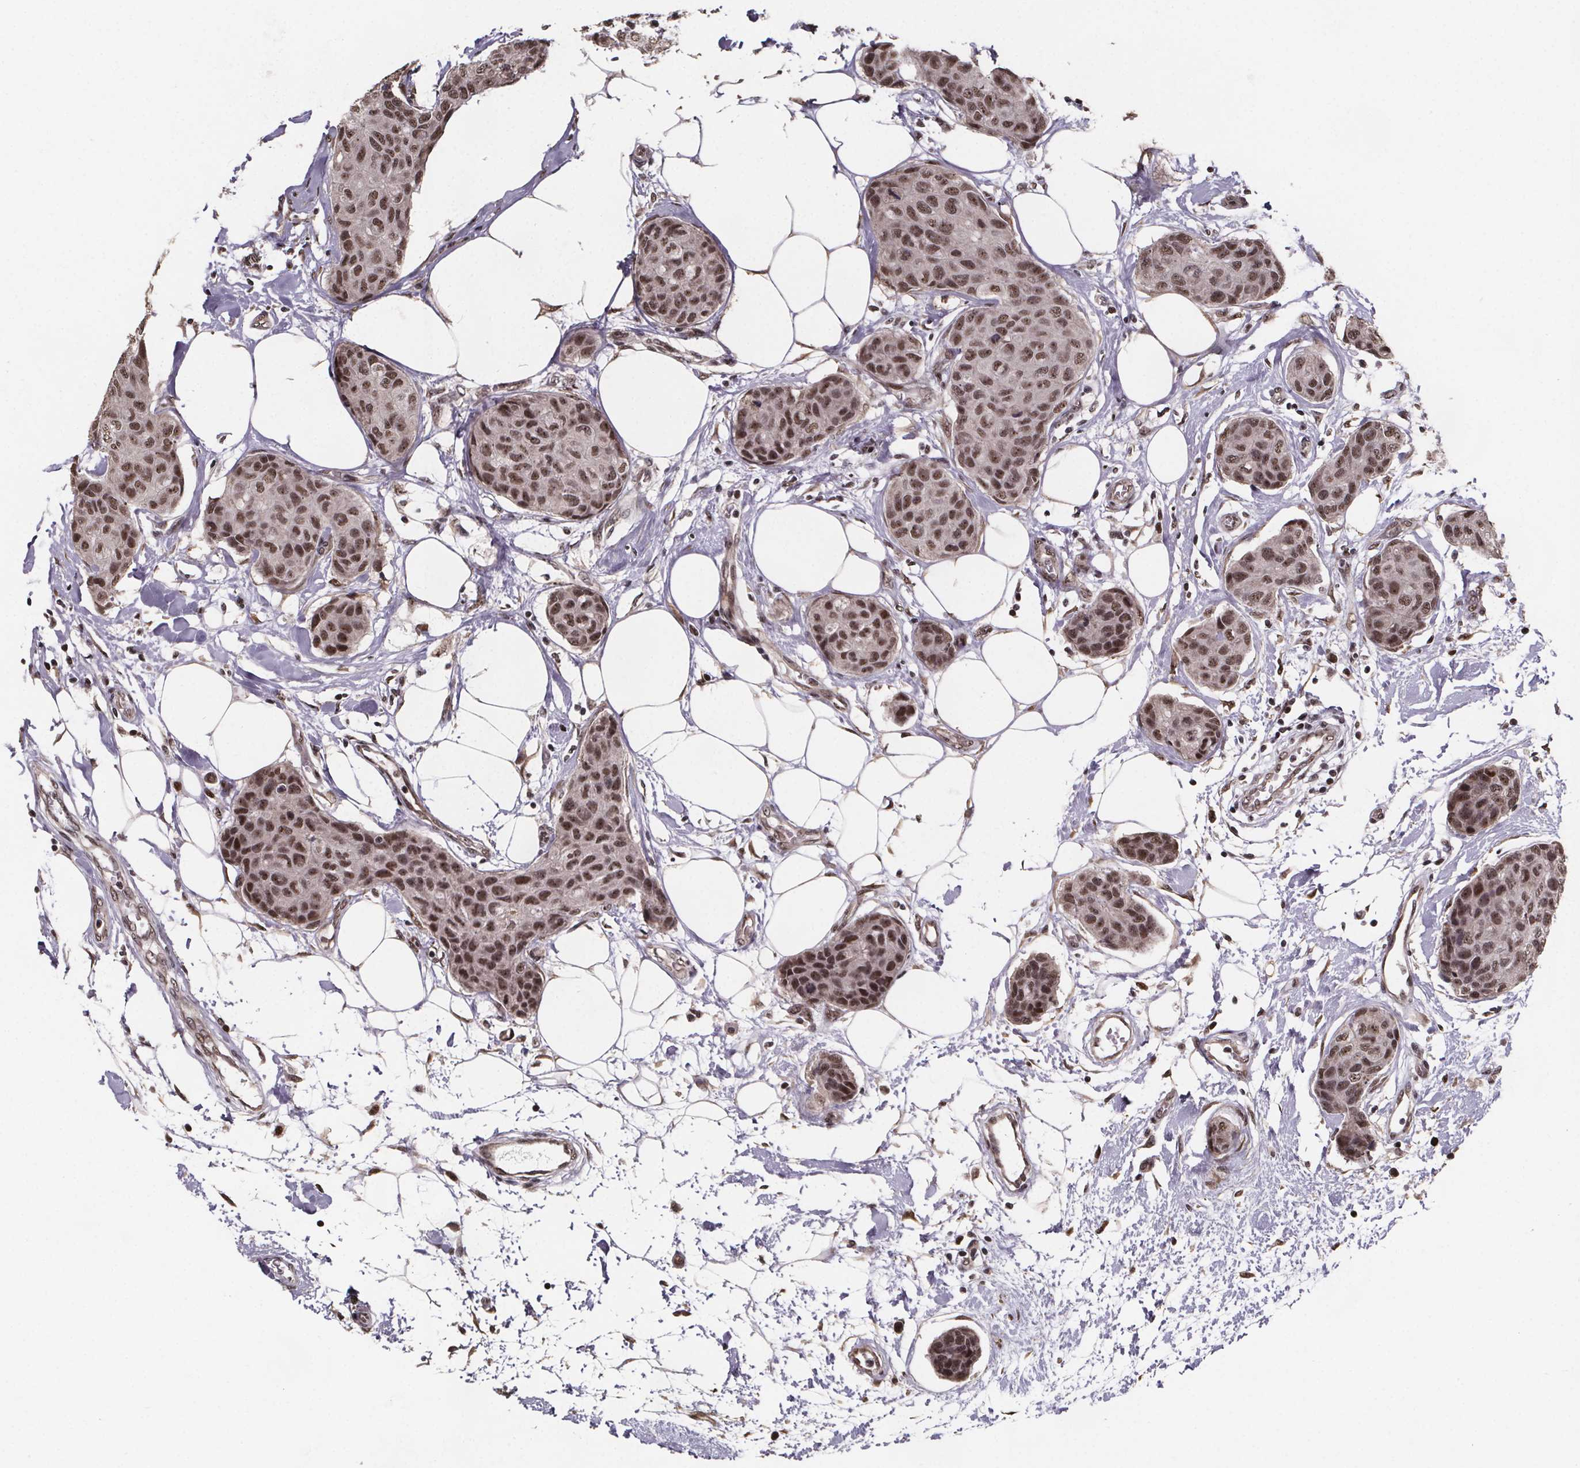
{"staining": {"intensity": "moderate", "quantity": ">75%", "location": "nuclear"}, "tissue": "breast cancer", "cell_type": "Tumor cells", "image_type": "cancer", "snomed": [{"axis": "morphology", "description": "Duct carcinoma"}, {"axis": "topography", "description": "Breast"}], "caption": "Human breast cancer (infiltrating ductal carcinoma) stained with a protein marker reveals moderate staining in tumor cells.", "gene": "U2SURP", "patient": {"sex": "female", "age": 80}}